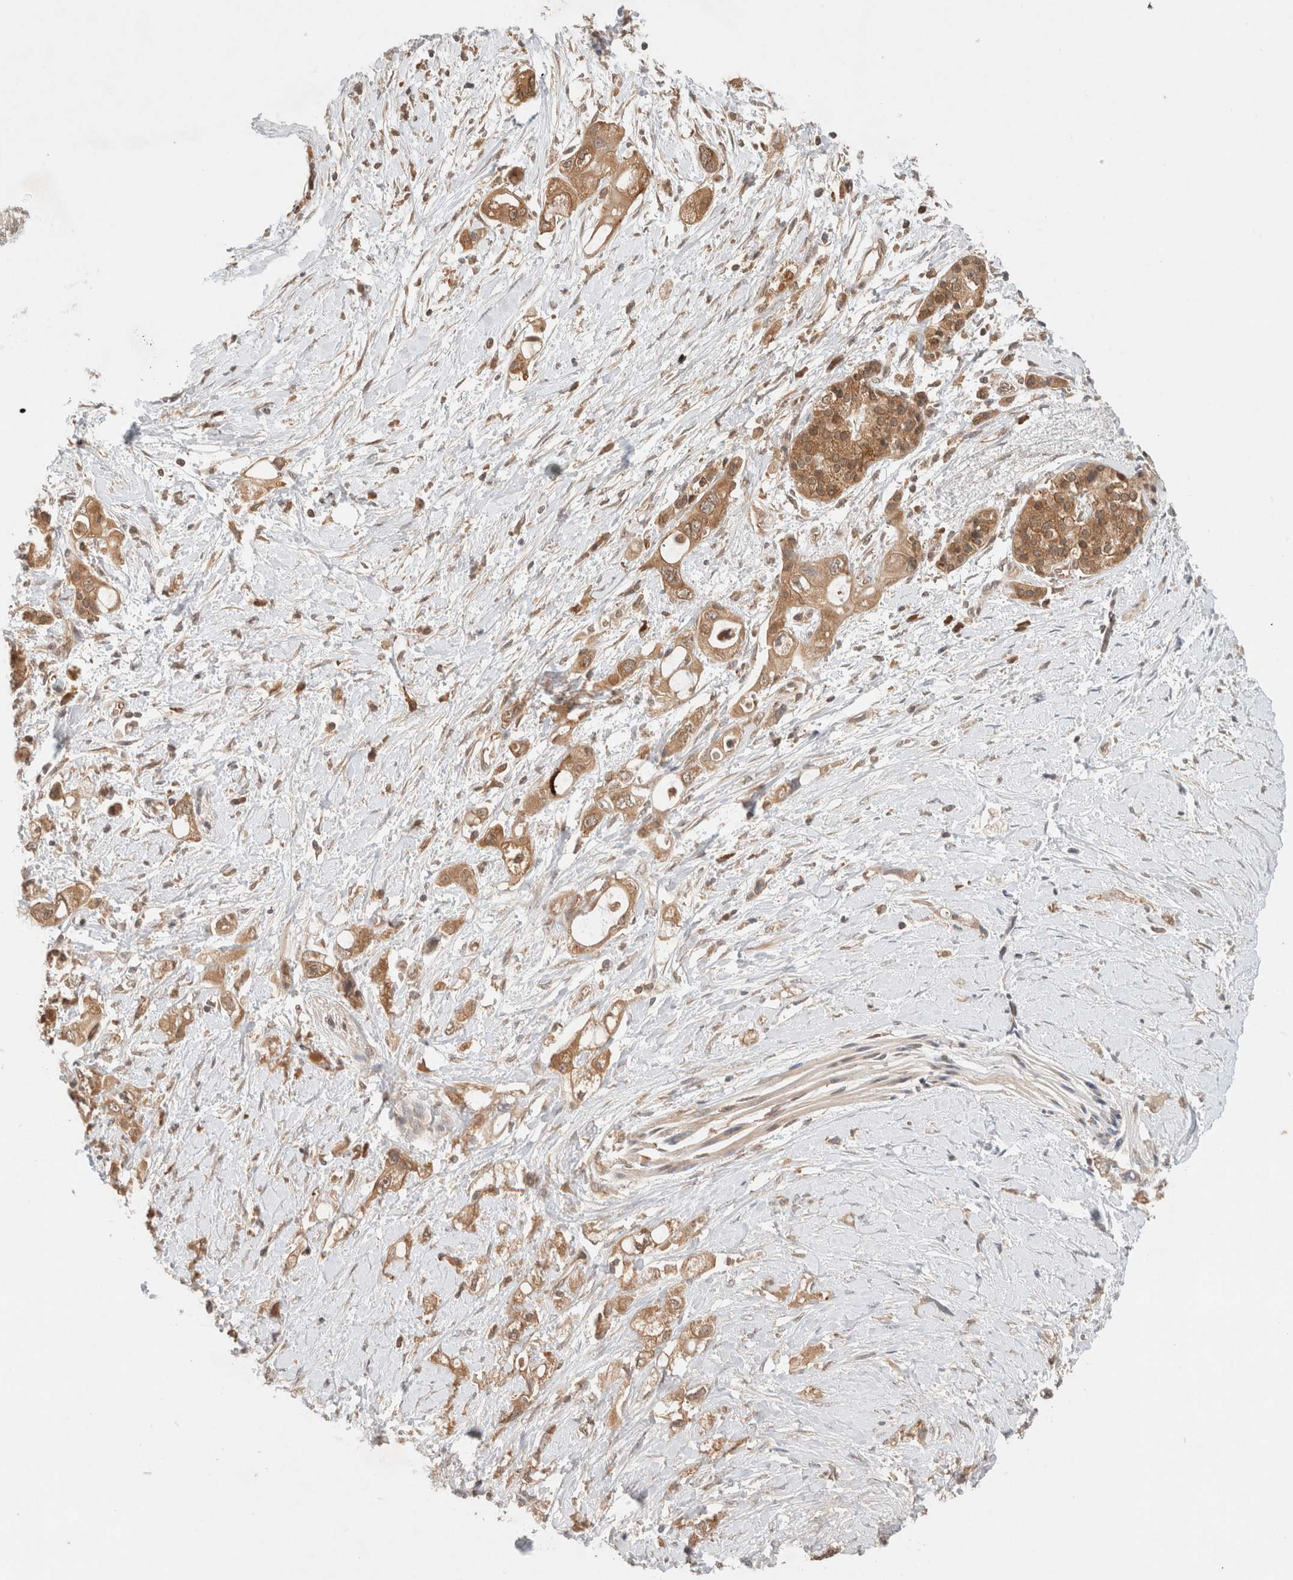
{"staining": {"intensity": "moderate", "quantity": ">75%", "location": "cytoplasmic/membranous"}, "tissue": "pancreatic cancer", "cell_type": "Tumor cells", "image_type": "cancer", "snomed": [{"axis": "morphology", "description": "Adenocarcinoma, NOS"}, {"axis": "topography", "description": "Pancreas"}], "caption": "This is an image of IHC staining of pancreatic adenocarcinoma, which shows moderate expression in the cytoplasmic/membranous of tumor cells.", "gene": "ARFGEF2", "patient": {"sex": "female", "age": 56}}